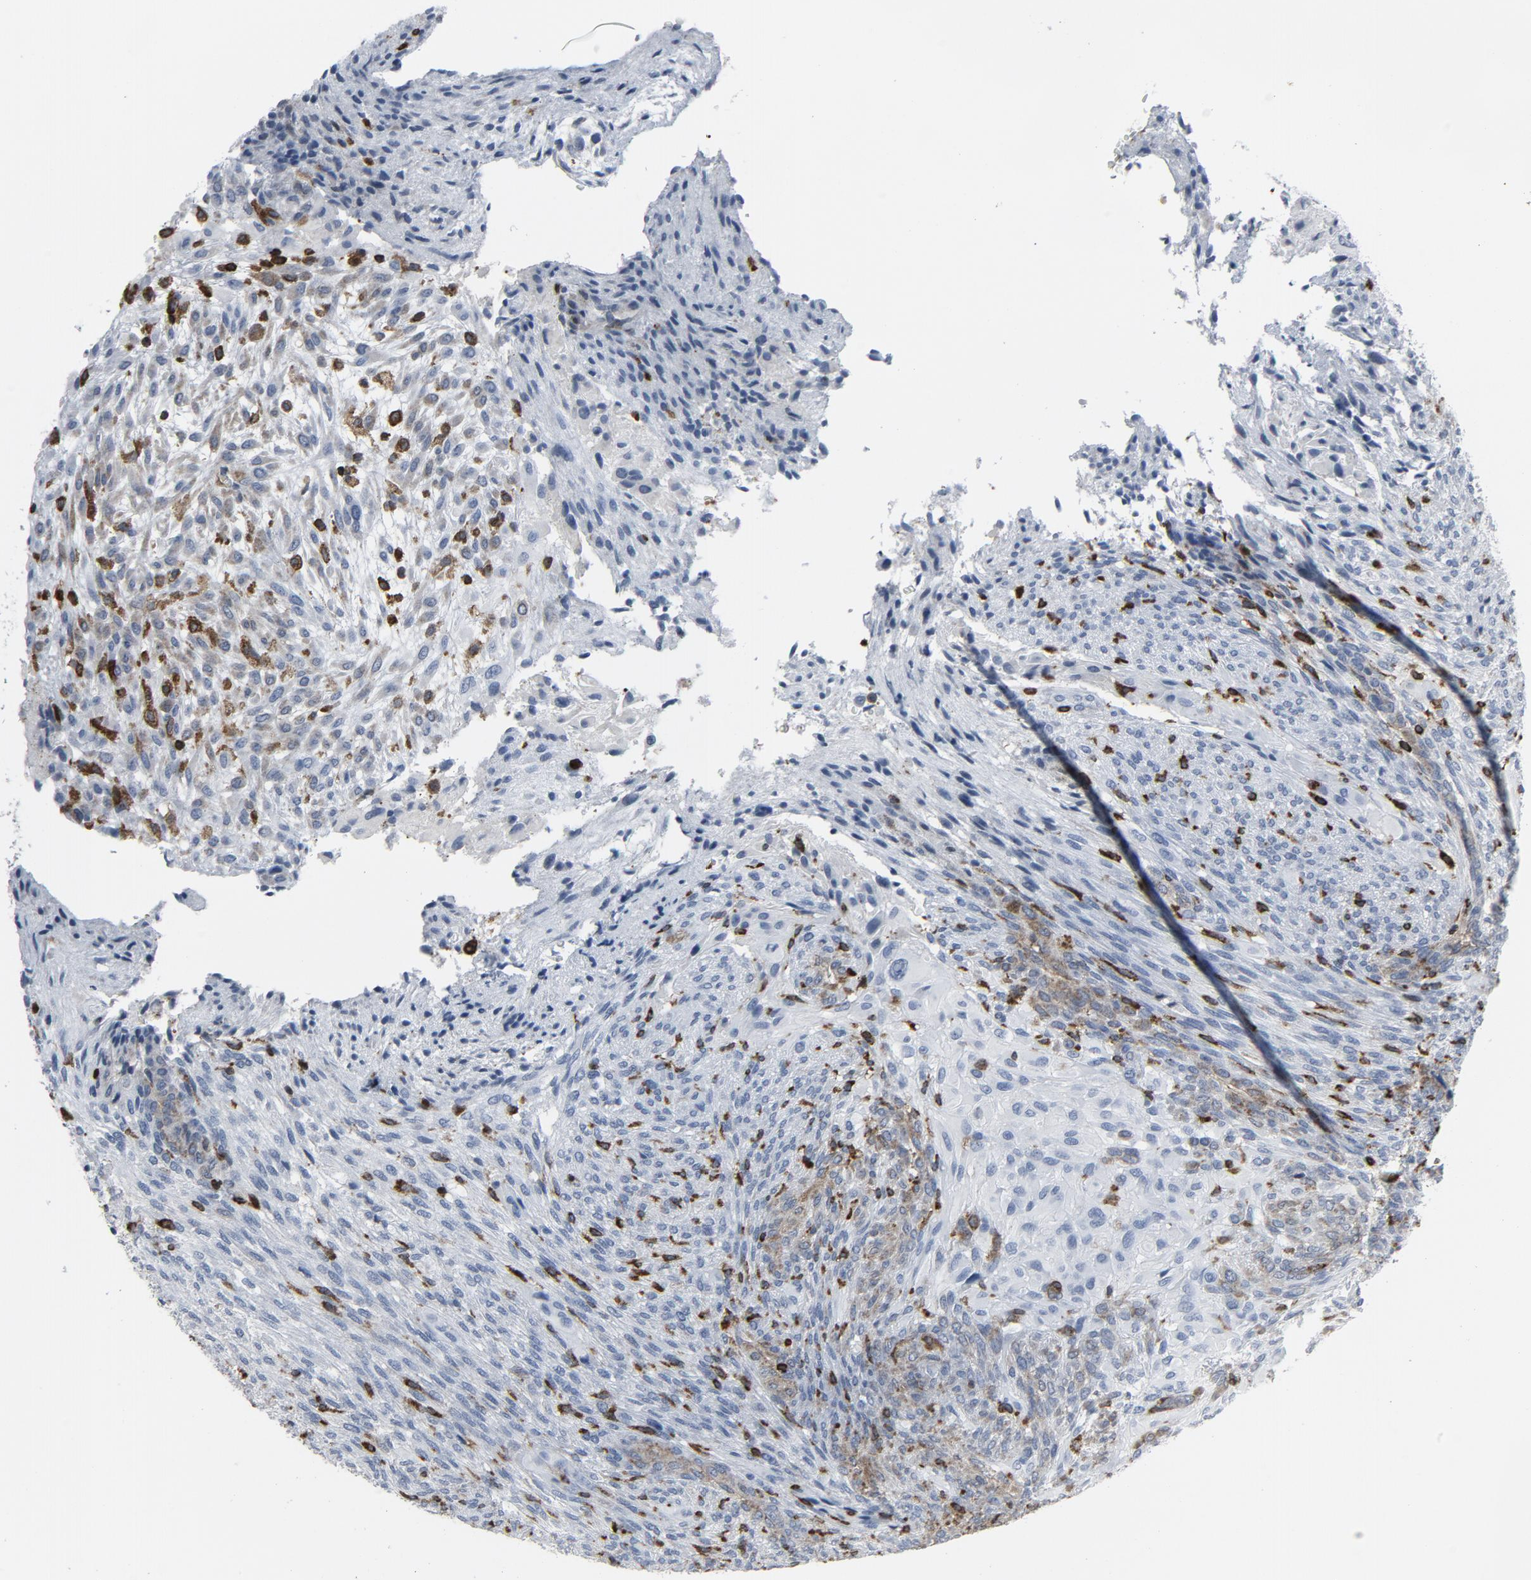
{"staining": {"intensity": "weak", "quantity": "<25%", "location": "cytoplasmic/membranous"}, "tissue": "glioma", "cell_type": "Tumor cells", "image_type": "cancer", "snomed": [{"axis": "morphology", "description": "Glioma, malignant, High grade"}, {"axis": "topography", "description": "Cerebral cortex"}], "caption": "The immunohistochemistry photomicrograph has no significant positivity in tumor cells of malignant glioma (high-grade) tissue.", "gene": "LCP2", "patient": {"sex": "female", "age": 55}}